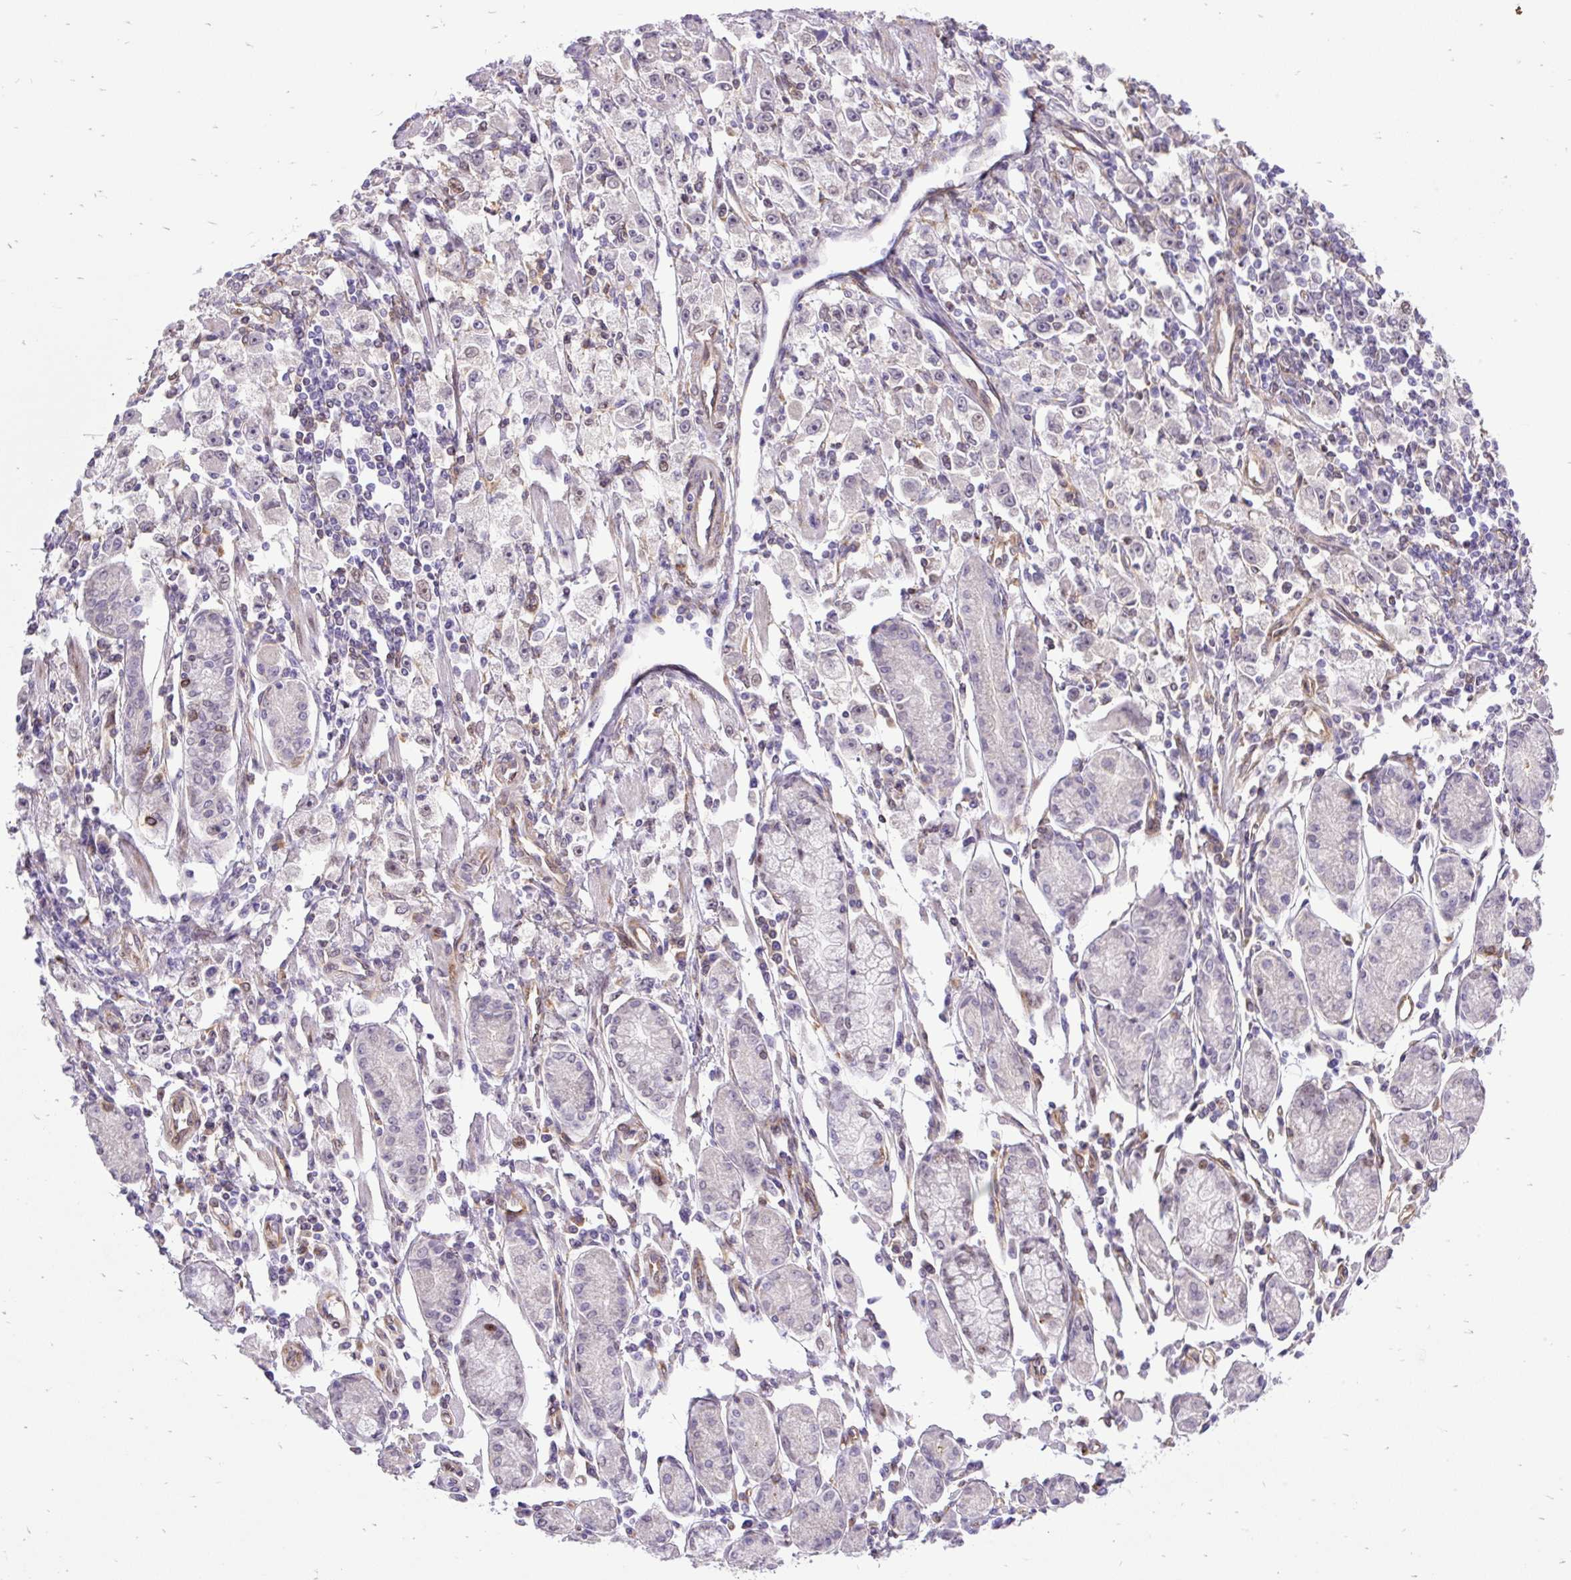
{"staining": {"intensity": "negative", "quantity": "none", "location": "none"}, "tissue": "stomach cancer", "cell_type": "Tumor cells", "image_type": "cancer", "snomed": [{"axis": "morphology", "description": "Adenocarcinoma, NOS"}, {"axis": "topography", "description": "Stomach"}], "caption": "High power microscopy photomicrograph of an immunohistochemistry image of stomach cancer (adenocarcinoma), revealing no significant positivity in tumor cells.", "gene": "TRIM17", "patient": {"sex": "female", "age": 59}}